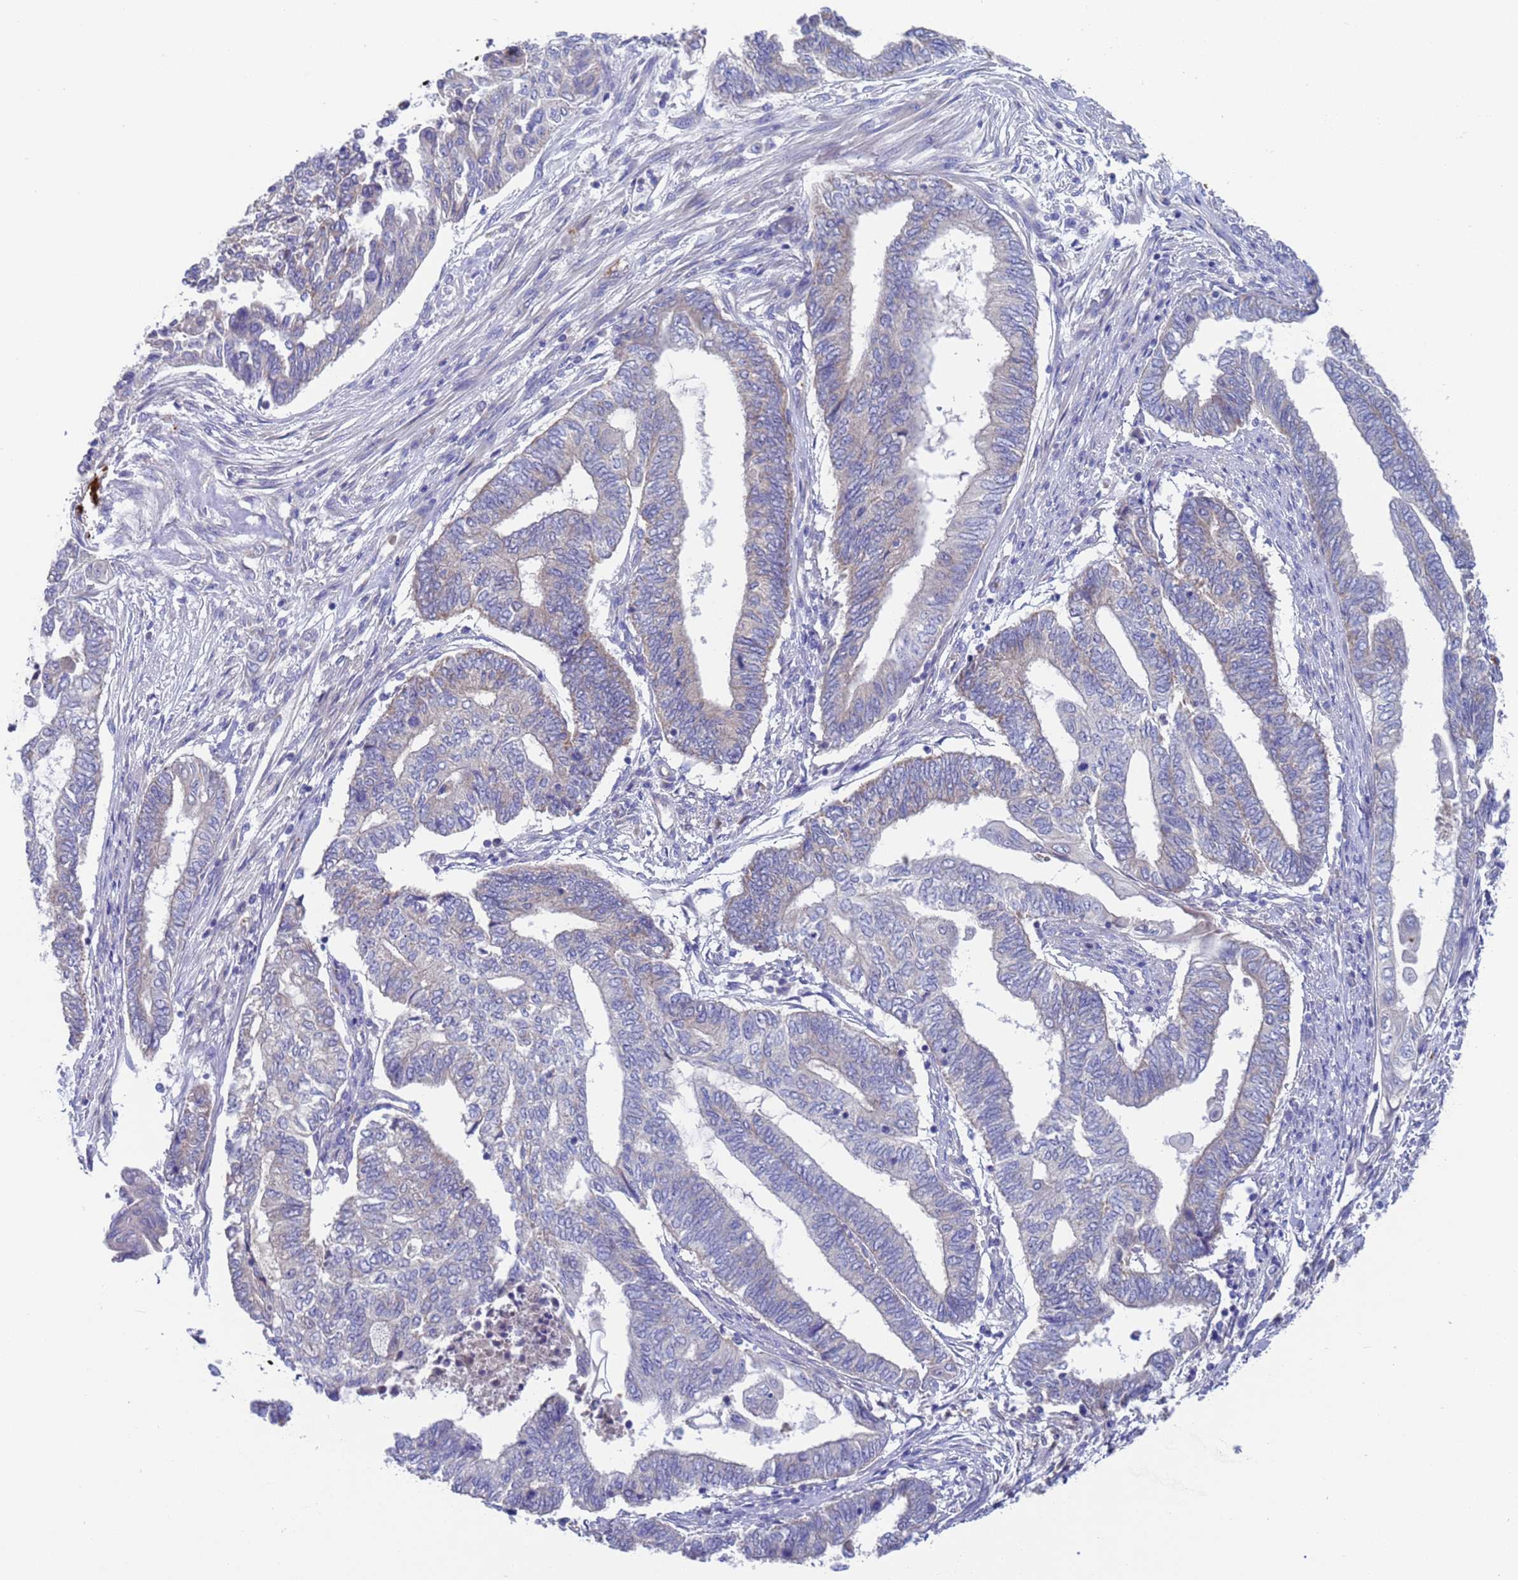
{"staining": {"intensity": "negative", "quantity": "none", "location": "none"}, "tissue": "endometrial cancer", "cell_type": "Tumor cells", "image_type": "cancer", "snomed": [{"axis": "morphology", "description": "Adenocarcinoma, NOS"}, {"axis": "topography", "description": "Uterus"}, {"axis": "topography", "description": "Endometrium"}], "caption": "Immunohistochemistry of human adenocarcinoma (endometrial) demonstrates no staining in tumor cells.", "gene": "PET117", "patient": {"sex": "female", "age": 70}}